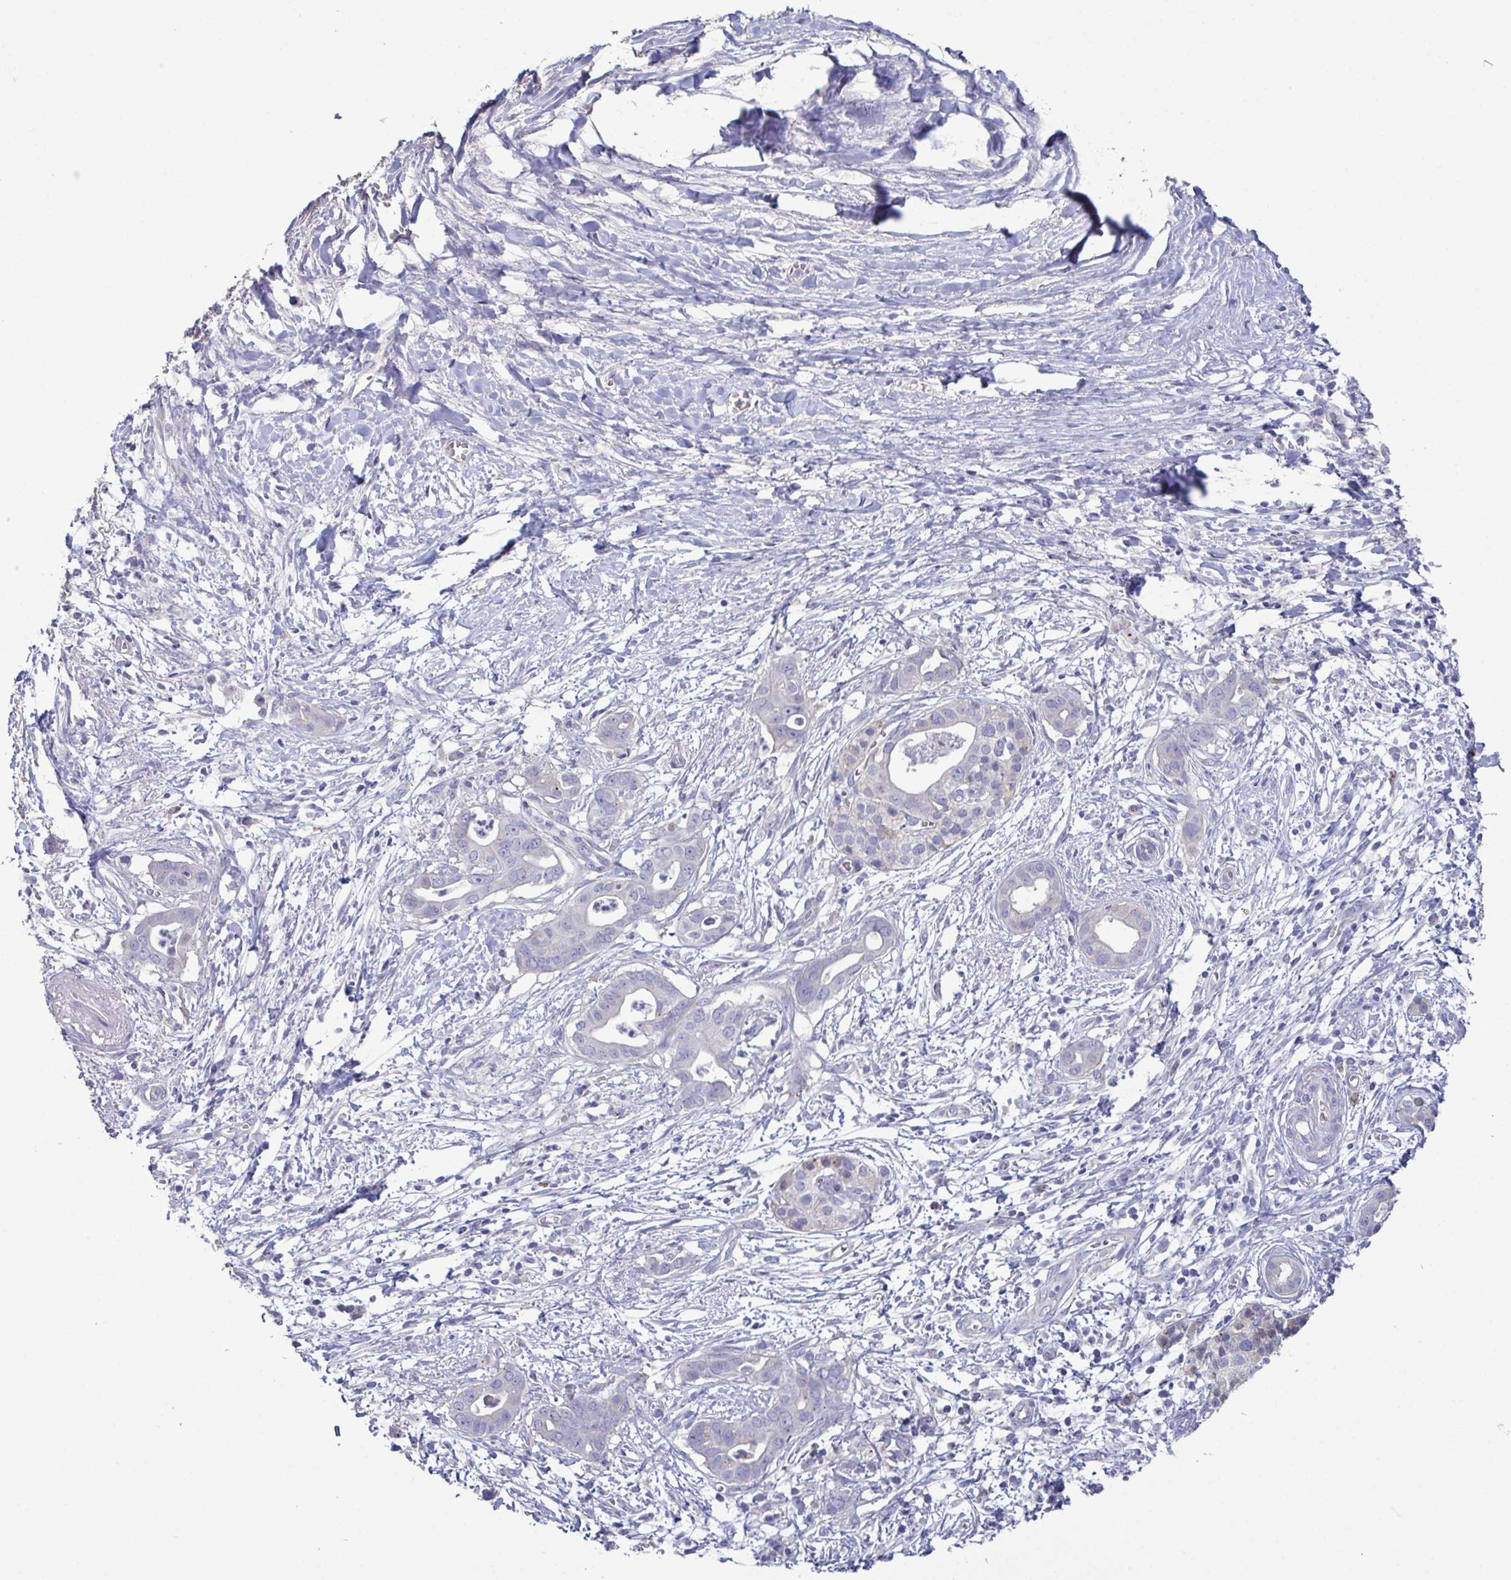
{"staining": {"intensity": "negative", "quantity": "none", "location": "none"}, "tissue": "pancreatic cancer", "cell_type": "Tumor cells", "image_type": "cancer", "snomed": [{"axis": "morphology", "description": "Adenocarcinoma, NOS"}, {"axis": "topography", "description": "Pancreas"}], "caption": "There is no significant expression in tumor cells of pancreatic cancer.", "gene": "GLDC", "patient": {"sex": "male", "age": 61}}